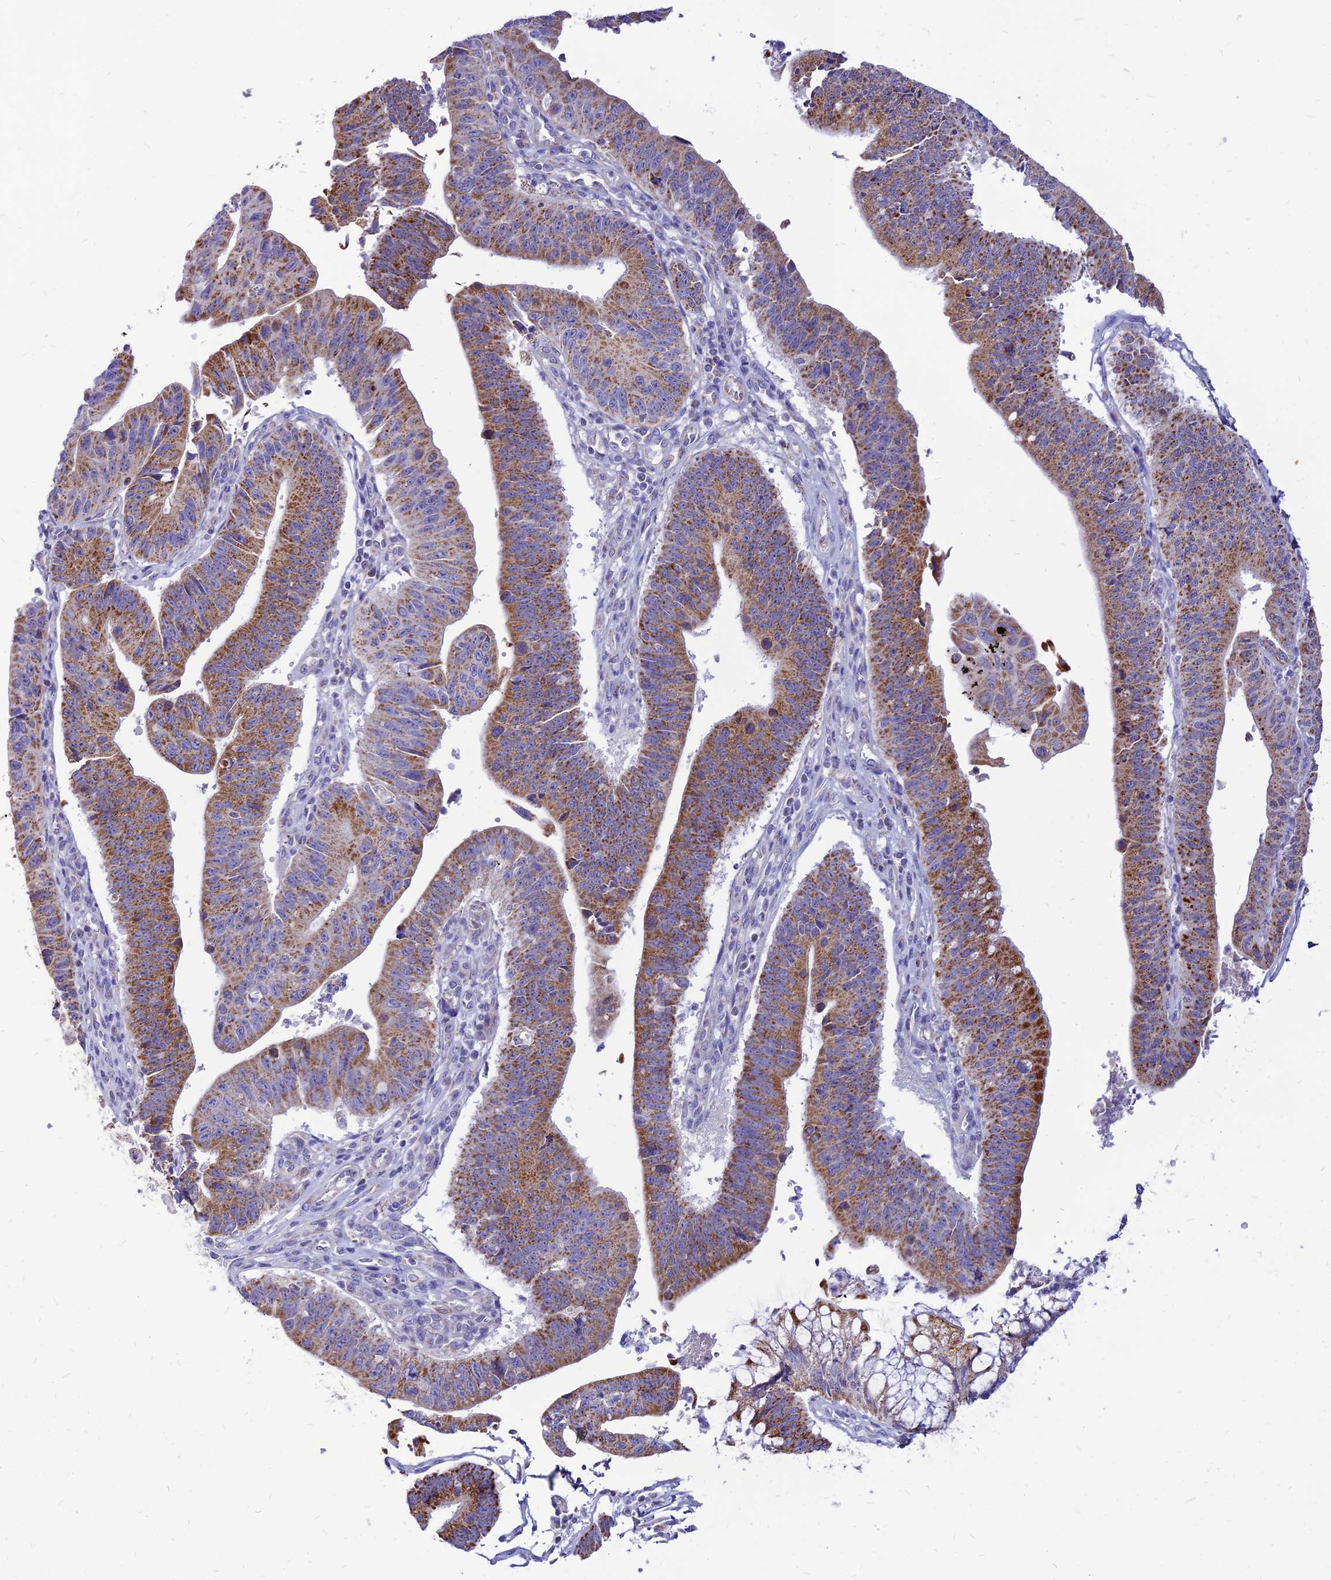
{"staining": {"intensity": "strong", "quantity": ">75%", "location": "cytoplasmic/membranous"}, "tissue": "stomach cancer", "cell_type": "Tumor cells", "image_type": "cancer", "snomed": [{"axis": "morphology", "description": "Adenocarcinoma, NOS"}, {"axis": "topography", "description": "Stomach"}], "caption": "Human stomach adenocarcinoma stained with a brown dye reveals strong cytoplasmic/membranous positive positivity in about >75% of tumor cells.", "gene": "ECI1", "patient": {"sex": "male", "age": 59}}